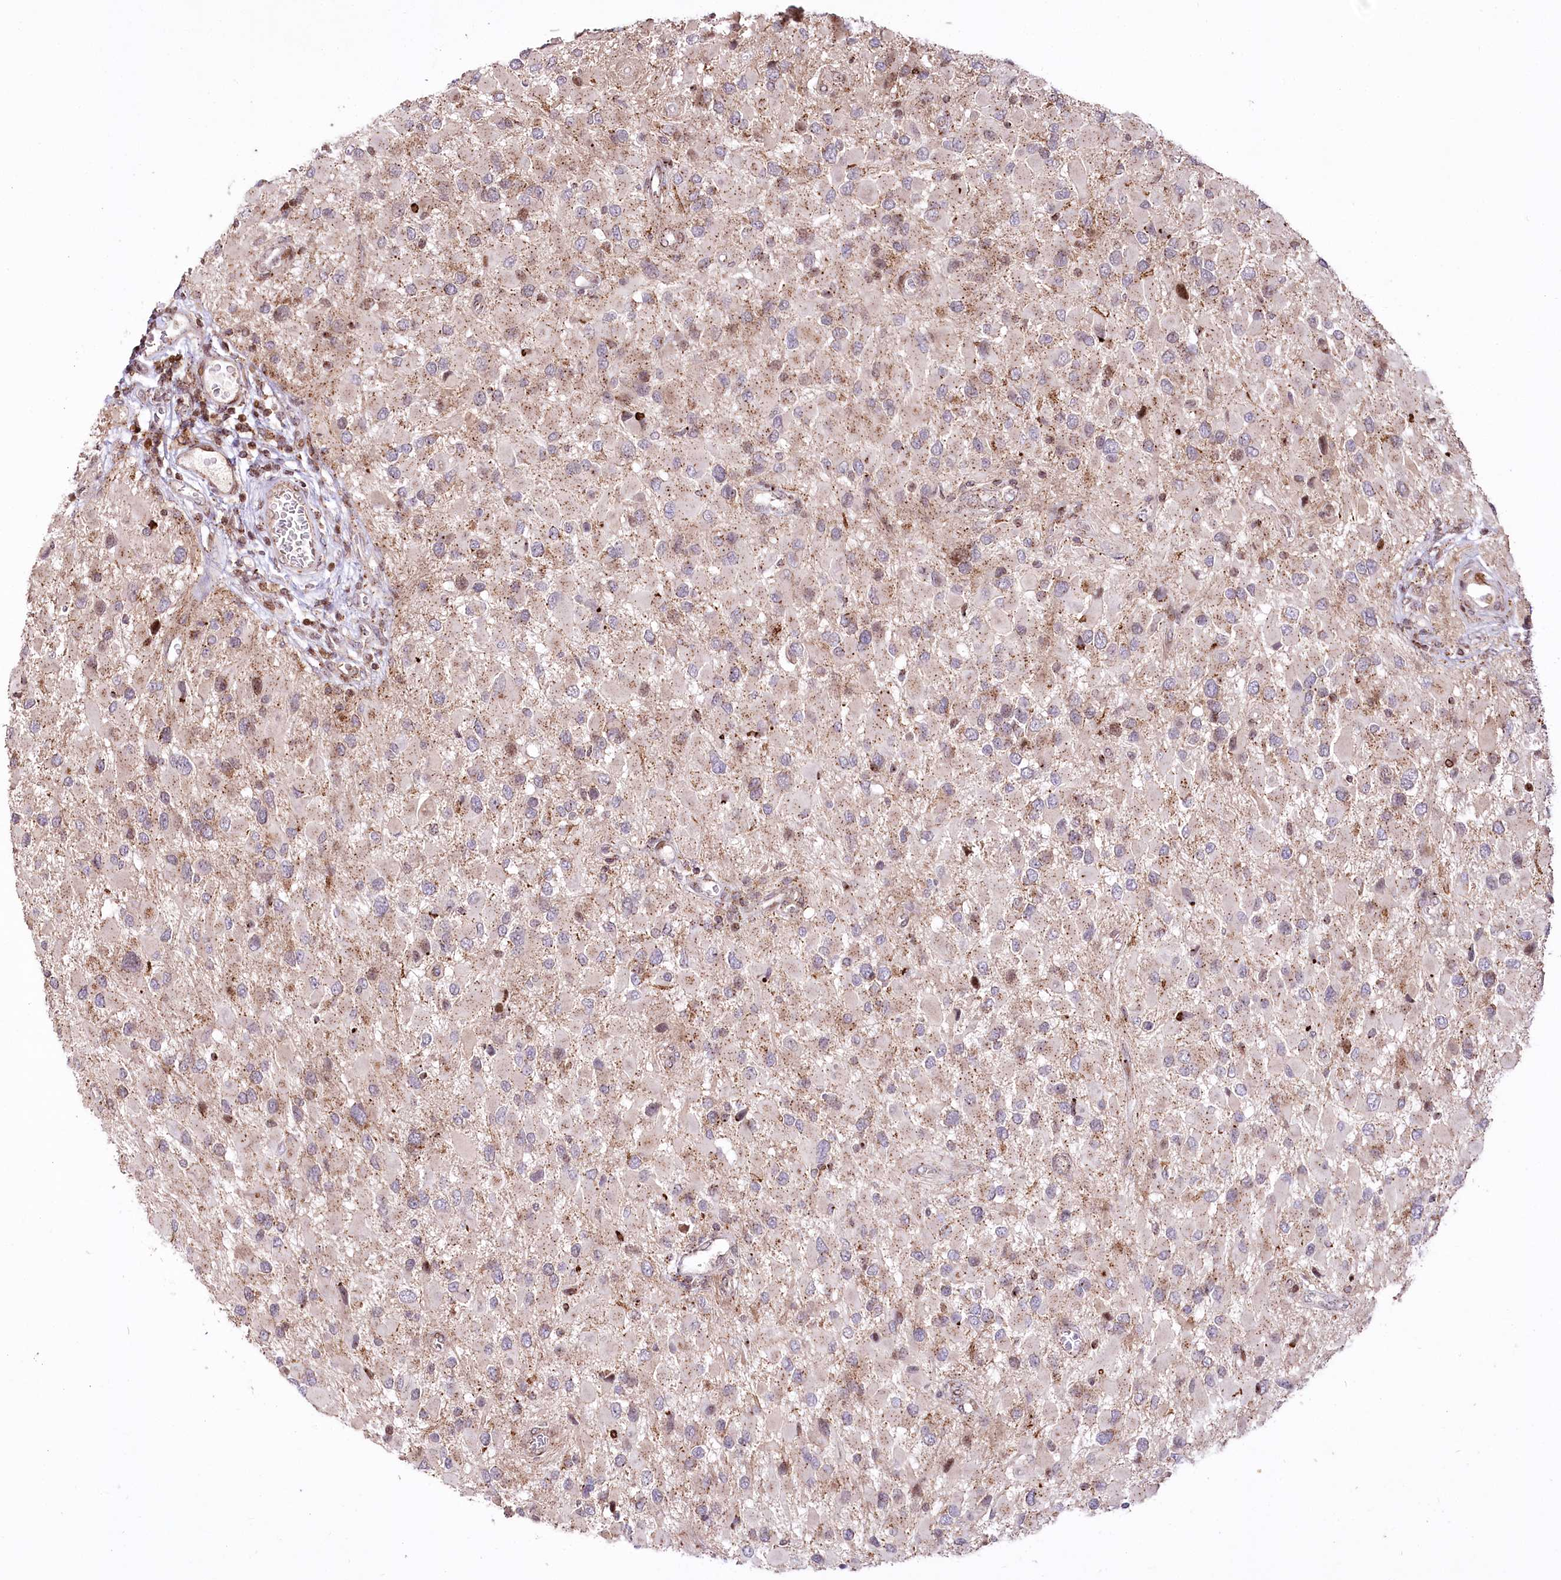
{"staining": {"intensity": "weak", "quantity": "25%-75%", "location": "cytoplasmic/membranous"}, "tissue": "glioma", "cell_type": "Tumor cells", "image_type": "cancer", "snomed": [{"axis": "morphology", "description": "Glioma, malignant, High grade"}, {"axis": "topography", "description": "Brain"}], "caption": "Tumor cells show low levels of weak cytoplasmic/membranous expression in about 25%-75% of cells in human high-grade glioma (malignant).", "gene": "ZFYVE27", "patient": {"sex": "male", "age": 53}}